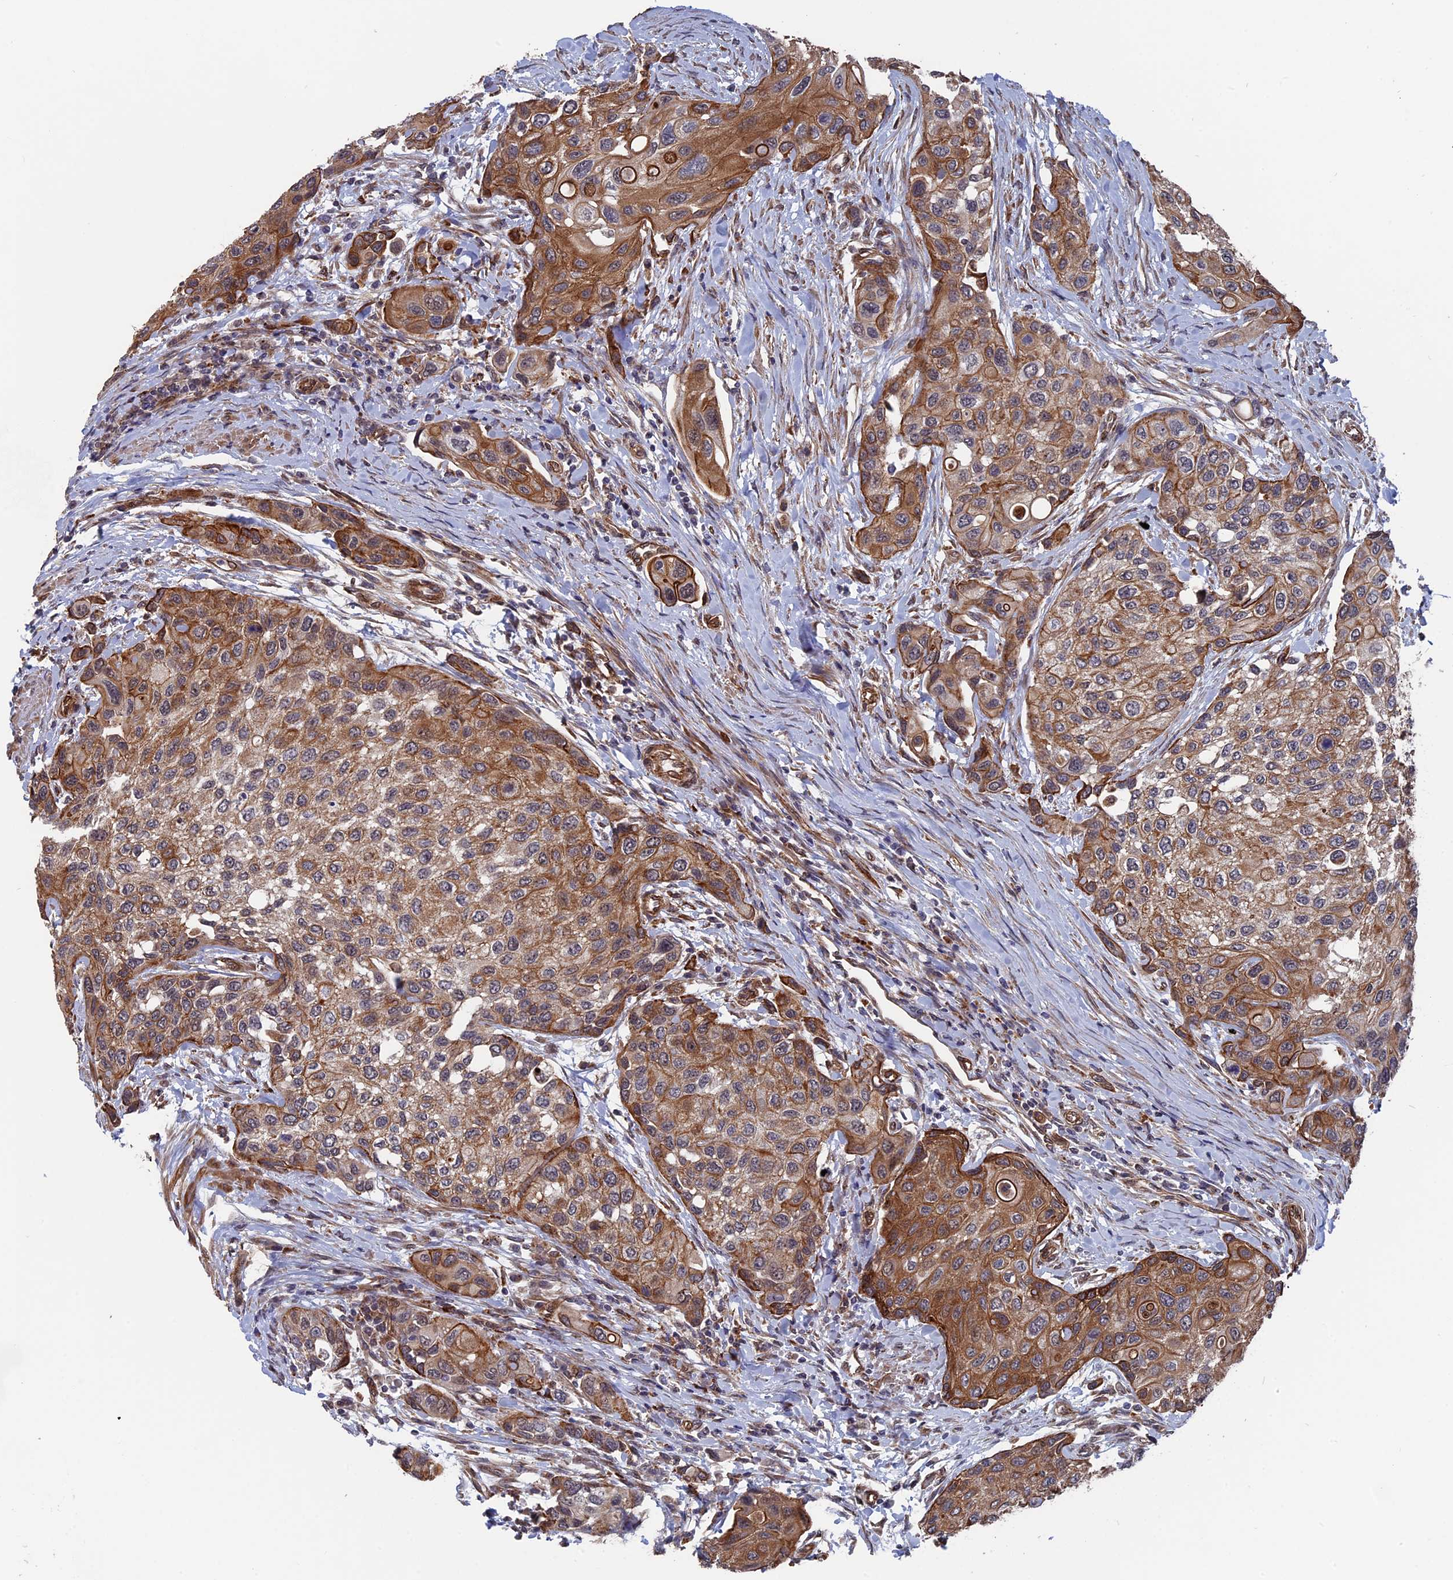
{"staining": {"intensity": "moderate", "quantity": ">75%", "location": "cytoplasmic/membranous"}, "tissue": "urothelial cancer", "cell_type": "Tumor cells", "image_type": "cancer", "snomed": [{"axis": "morphology", "description": "Normal tissue, NOS"}, {"axis": "morphology", "description": "Urothelial carcinoma, High grade"}, {"axis": "topography", "description": "Vascular tissue"}, {"axis": "topography", "description": "Urinary bladder"}], "caption": "A brown stain shows moderate cytoplasmic/membranous staining of a protein in urothelial cancer tumor cells.", "gene": "NOSIP", "patient": {"sex": "female", "age": 56}}